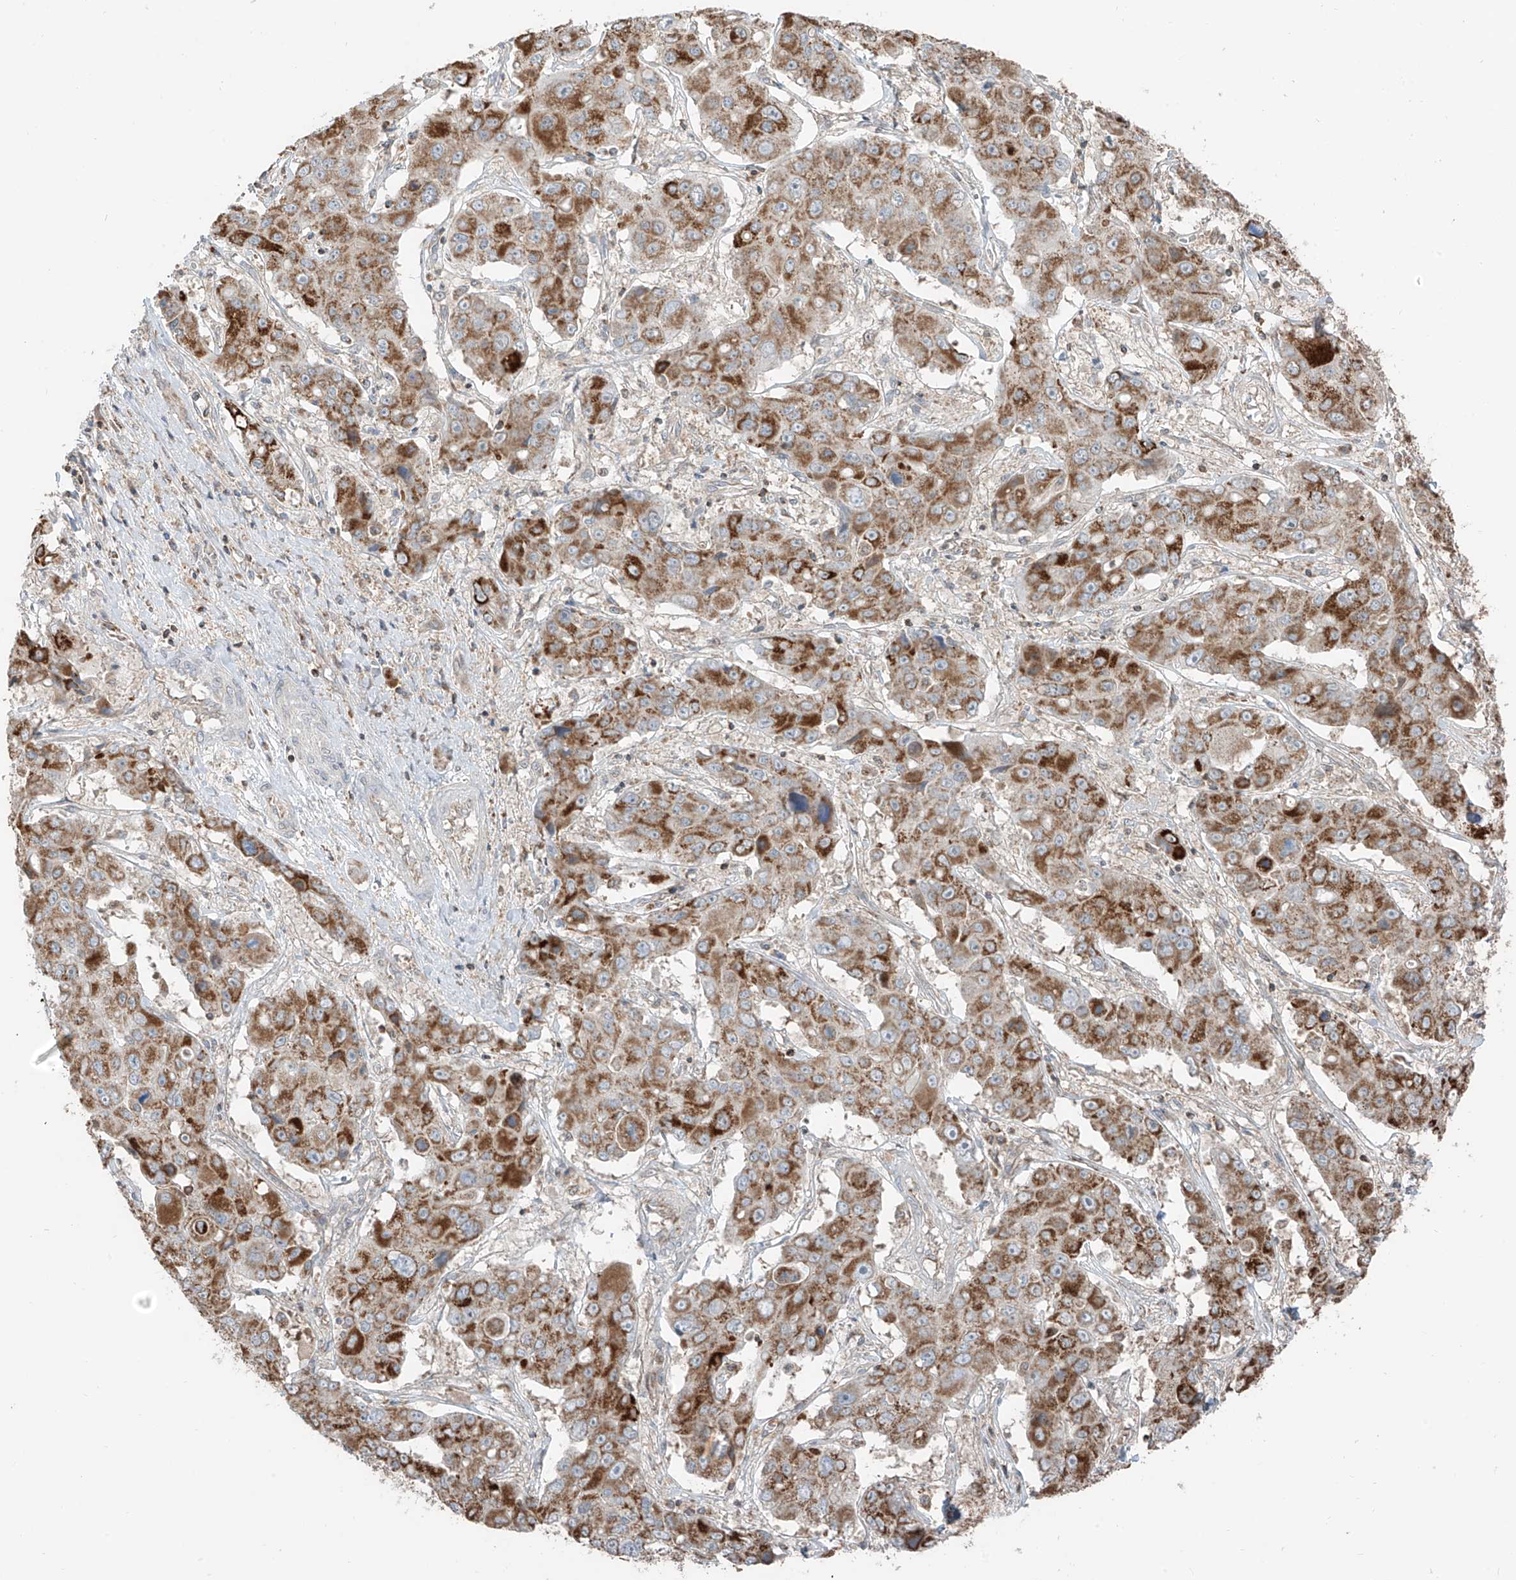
{"staining": {"intensity": "moderate", "quantity": ">75%", "location": "cytoplasmic/membranous"}, "tissue": "liver cancer", "cell_type": "Tumor cells", "image_type": "cancer", "snomed": [{"axis": "morphology", "description": "Cholangiocarcinoma"}, {"axis": "topography", "description": "Liver"}], "caption": "Liver cancer (cholangiocarcinoma) stained for a protein demonstrates moderate cytoplasmic/membranous positivity in tumor cells.", "gene": "ETHE1", "patient": {"sex": "male", "age": 67}}